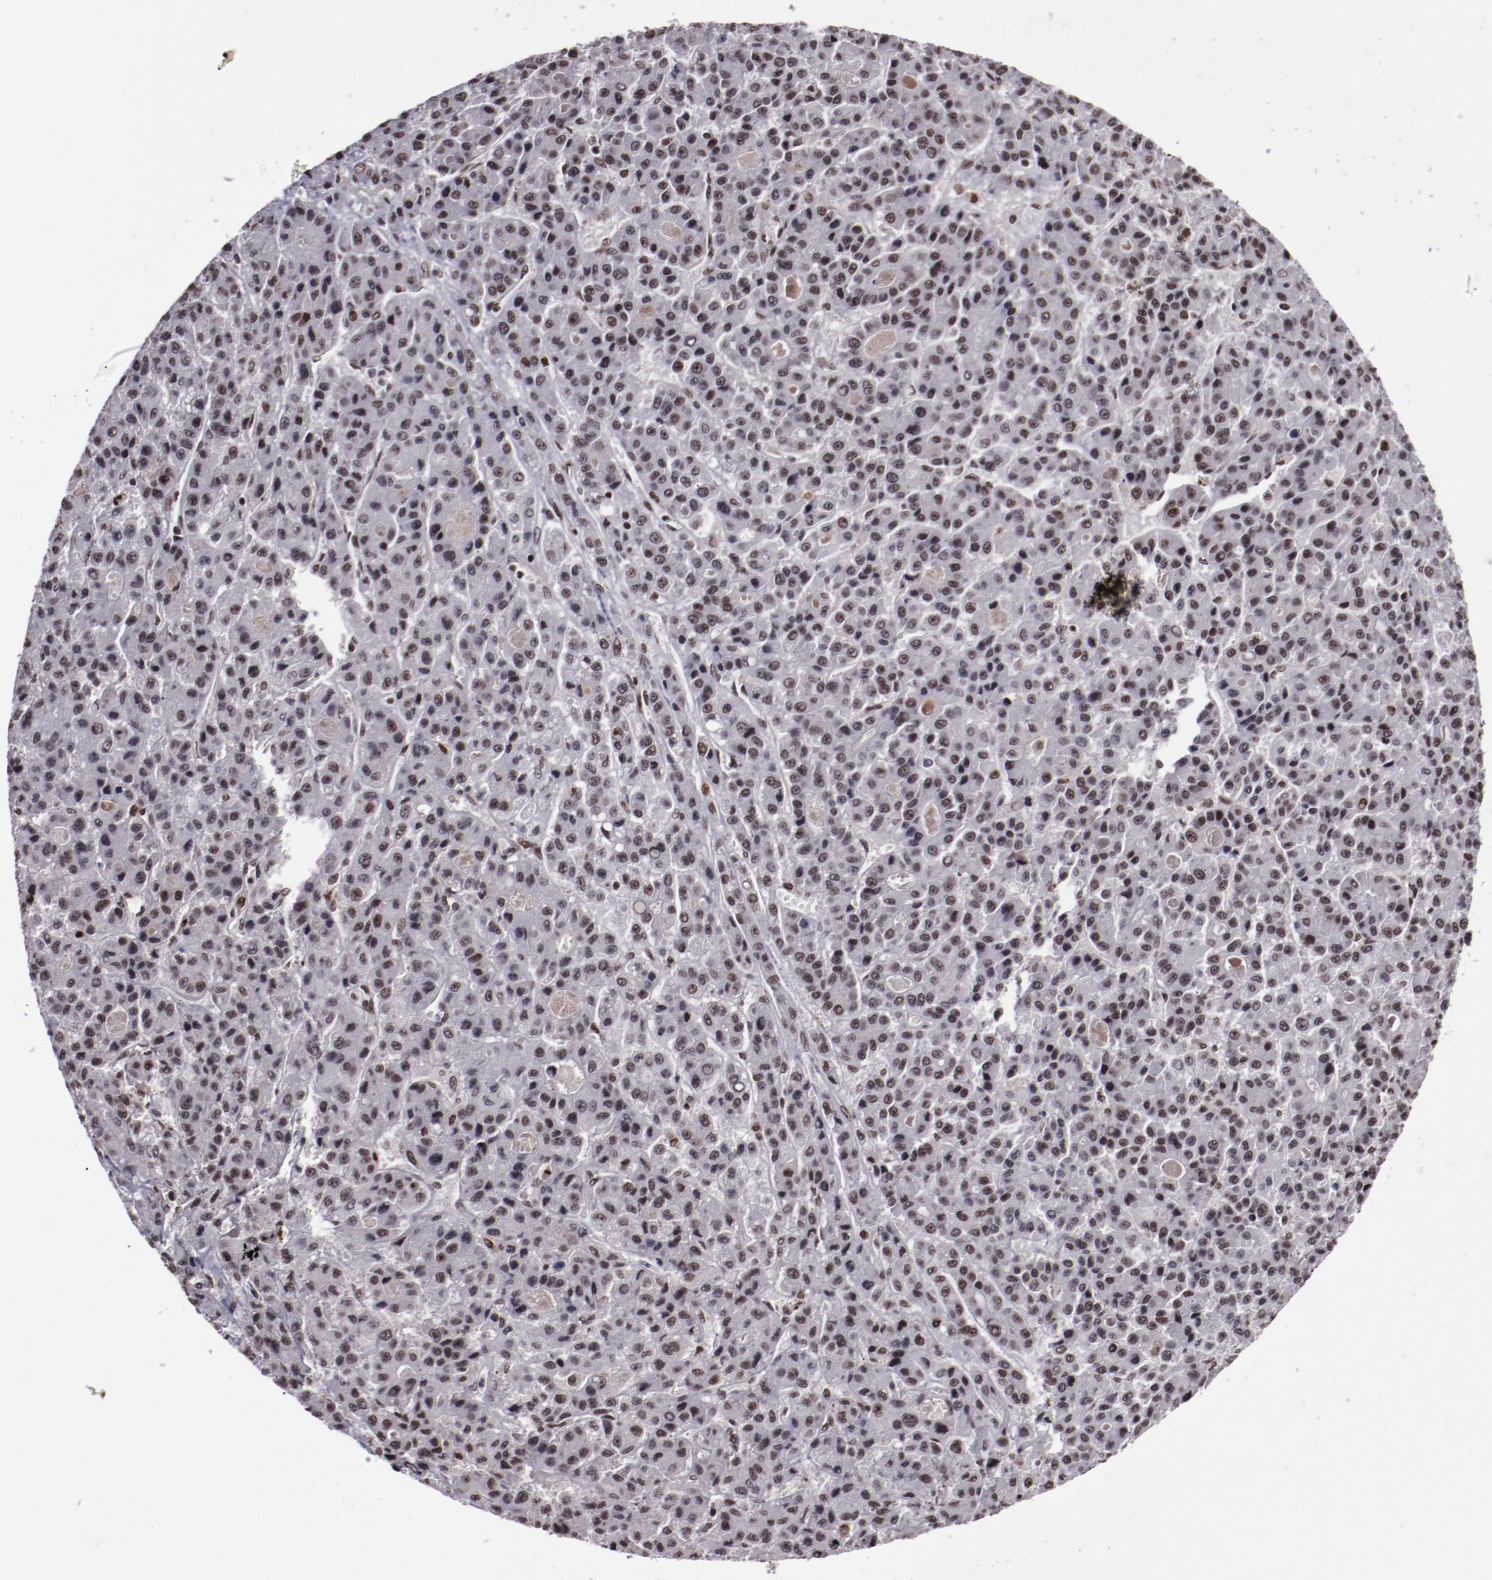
{"staining": {"intensity": "moderate", "quantity": "25%-75%", "location": "nuclear"}, "tissue": "liver cancer", "cell_type": "Tumor cells", "image_type": "cancer", "snomed": [{"axis": "morphology", "description": "Carcinoma, Hepatocellular, NOS"}, {"axis": "topography", "description": "Liver"}], "caption": "IHC image of neoplastic tissue: human liver cancer stained using immunohistochemistry (IHC) reveals medium levels of moderate protein expression localized specifically in the nuclear of tumor cells, appearing as a nuclear brown color.", "gene": "ERH", "patient": {"sex": "male", "age": 70}}